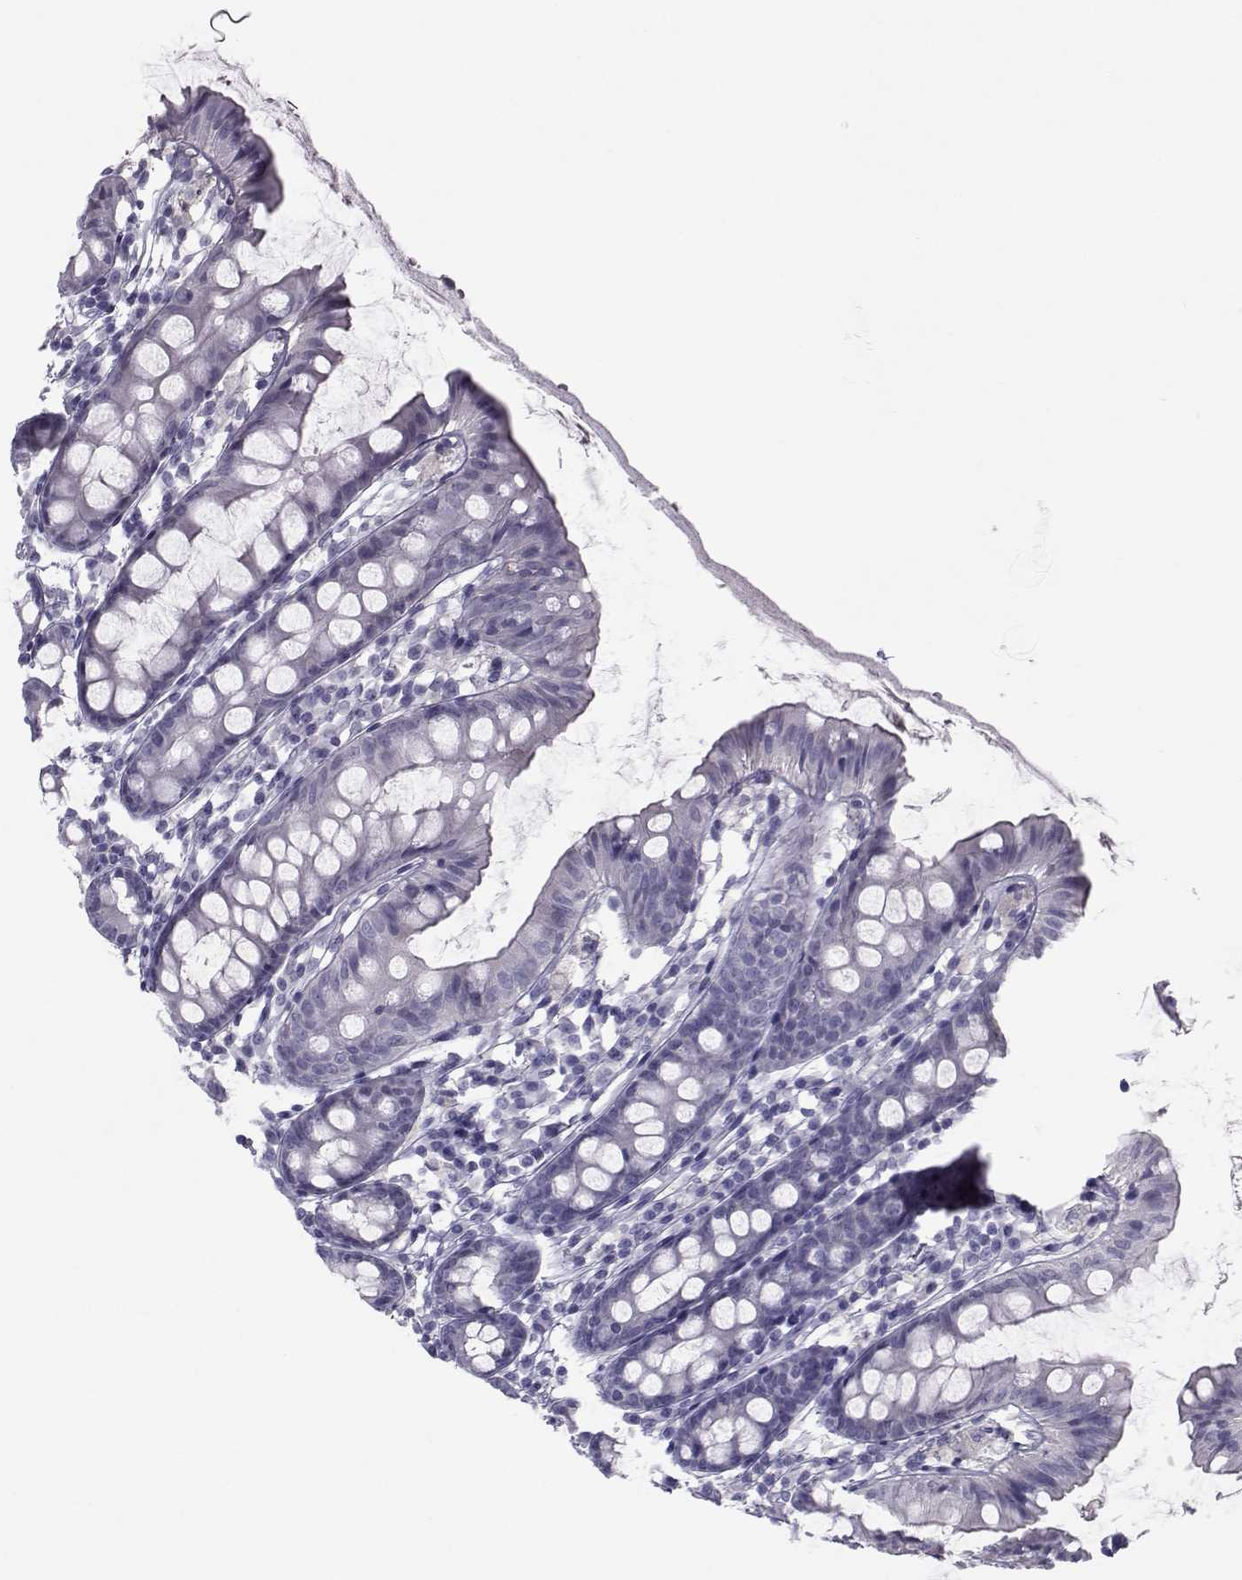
{"staining": {"intensity": "negative", "quantity": "none", "location": "none"}, "tissue": "colon", "cell_type": "Endothelial cells", "image_type": "normal", "snomed": [{"axis": "morphology", "description": "Normal tissue, NOS"}, {"axis": "topography", "description": "Colon"}], "caption": "An immunohistochemistry (IHC) micrograph of normal colon is shown. There is no staining in endothelial cells of colon. (Immunohistochemistry (ihc), brightfield microscopy, high magnification).", "gene": "GARIN3", "patient": {"sex": "female", "age": 84}}